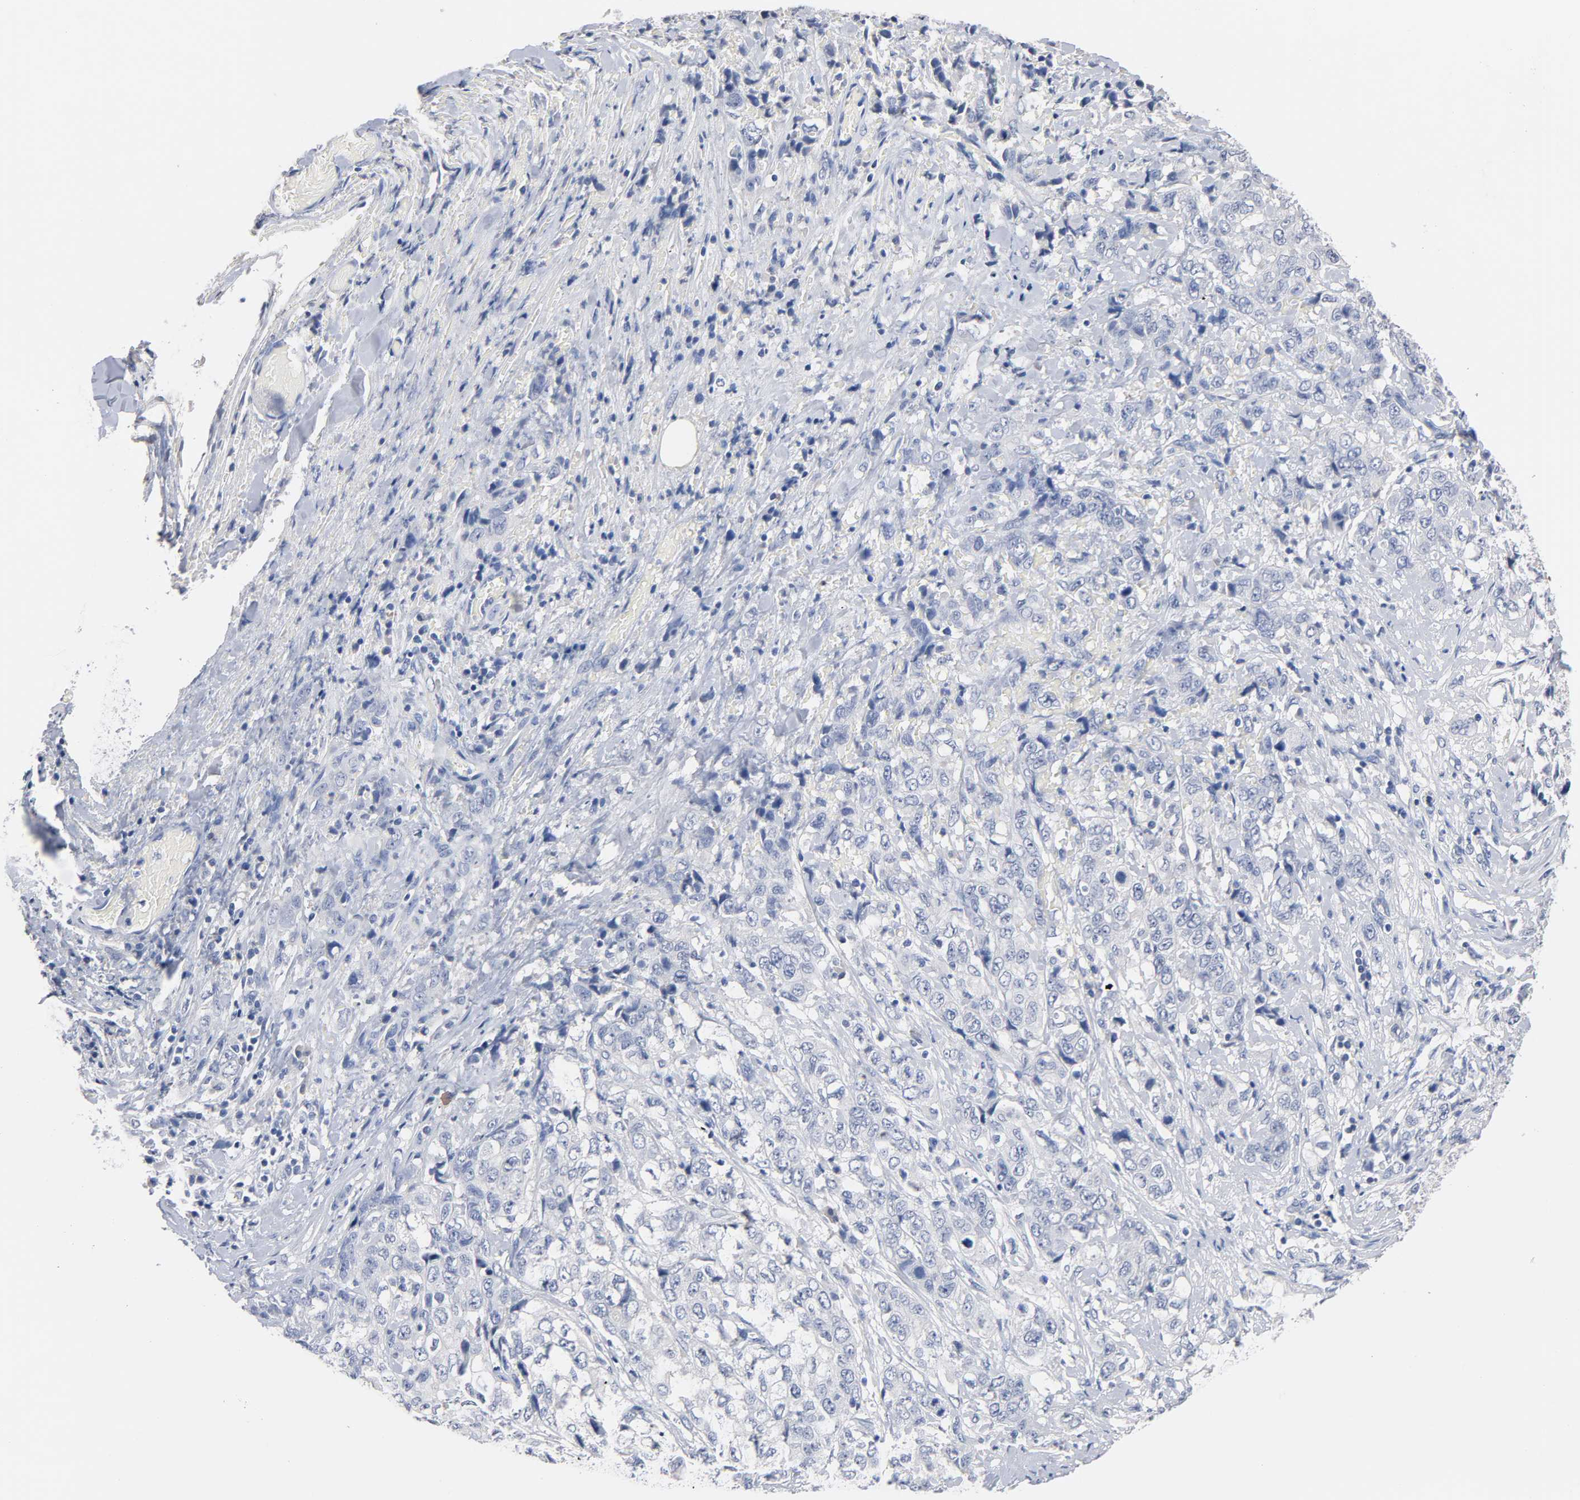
{"staining": {"intensity": "negative", "quantity": "none", "location": "none"}, "tissue": "stomach cancer", "cell_type": "Tumor cells", "image_type": "cancer", "snomed": [{"axis": "morphology", "description": "Adenocarcinoma, NOS"}, {"axis": "topography", "description": "Stomach"}], "caption": "Micrograph shows no protein expression in tumor cells of stomach cancer (adenocarcinoma) tissue.", "gene": "ZCCHC13", "patient": {"sex": "male", "age": 48}}